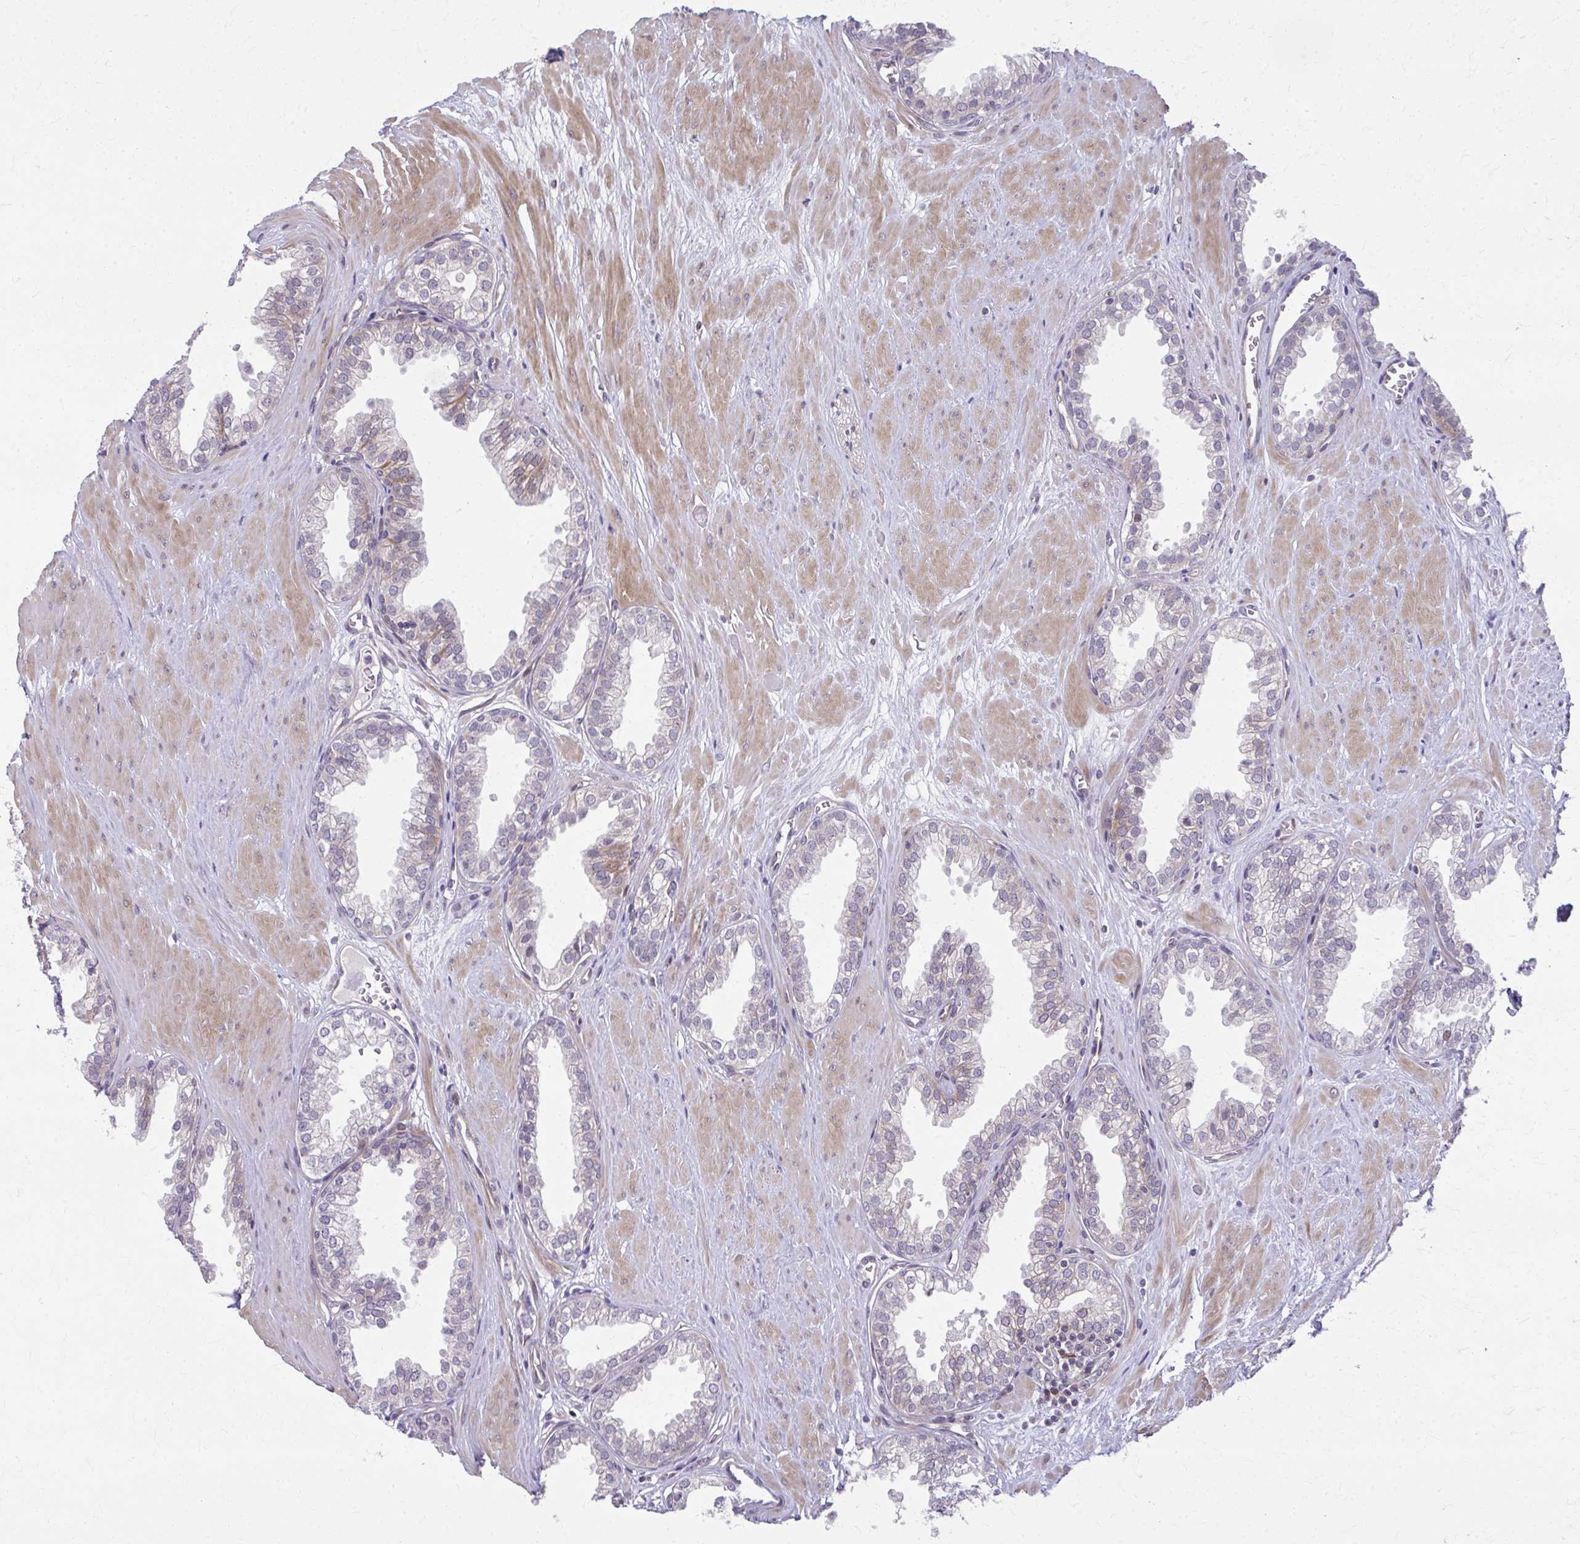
{"staining": {"intensity": "moderate", "quantity": "<25%", "location": "cytoplasmic/membranous"}, "tissue": "prostate", "cell_type": "Glandular cells", "image_type": "normal", "snomed": [{"axis": "morphology", "description": "Normal tissue, NOS"}, {"axis": "topography", "description": "Prostate"}, {"axis": "topography", "description": "Peripheral nerve tissue"}], "caption": "The image displays immunohistochemical staining of unremarkable prostate. There is moderate cytoplasmic/membranous positivity is identified in approximately <25% of glandular cells.", "gene": "MAF1", "patient": {"sex": "male", "age": 55}}